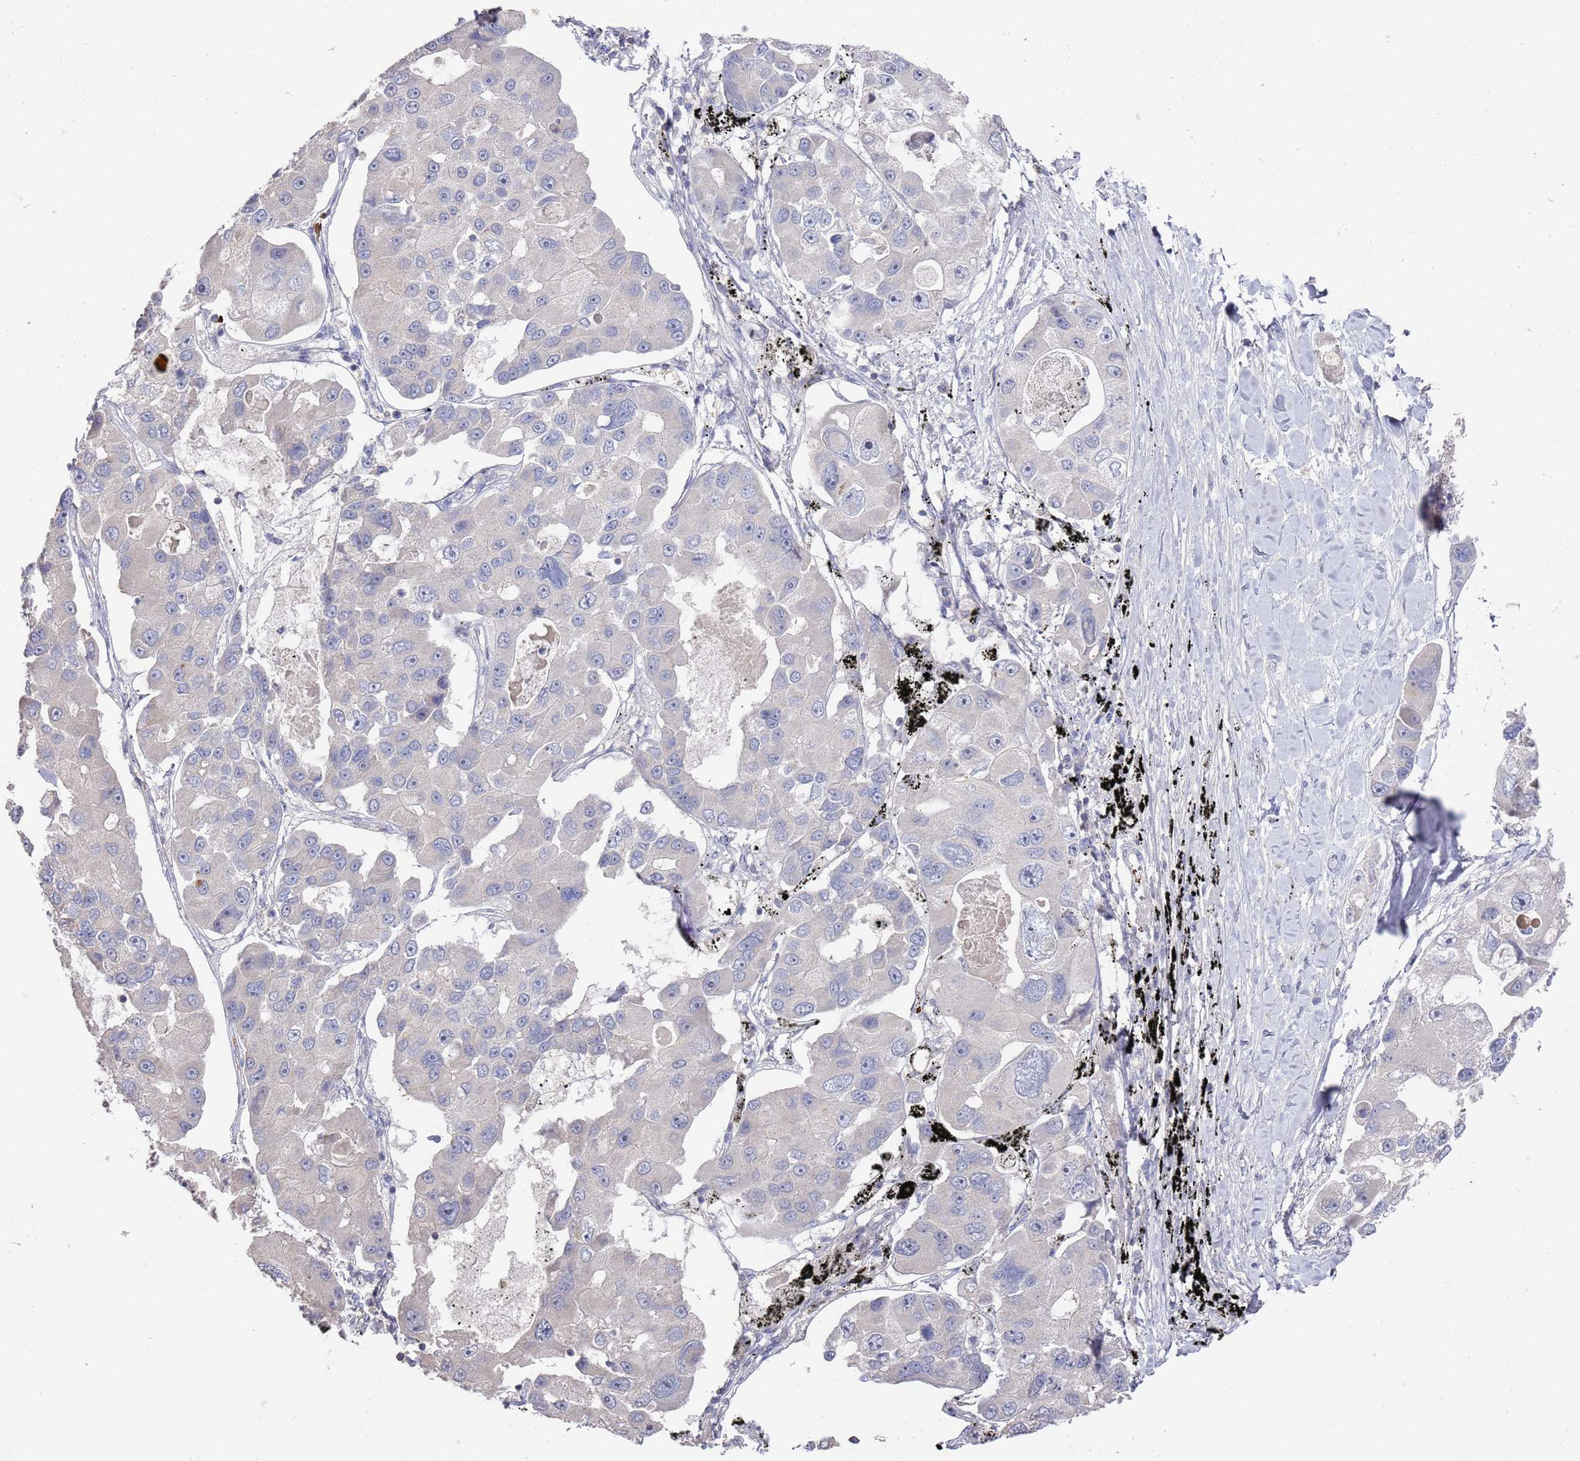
{"staining": {"intensity": "negative", "quantity": "none", "location": "none"}, "tissue": "lung cancer", "cell_type": "Tumor cells", "image_type": "cancer", "snomed": [{"axis": "morphology", "description": "Adenocarcinoma, NOS"}, {"axis": "topography", "description": "Lung"}], "caption": "Protein analysis of adenocarcinoma (lung) exhibits no significant positivity in tumor cells.", "gene": "LACC1", "patient": {"sex": "female", "age": 54}}